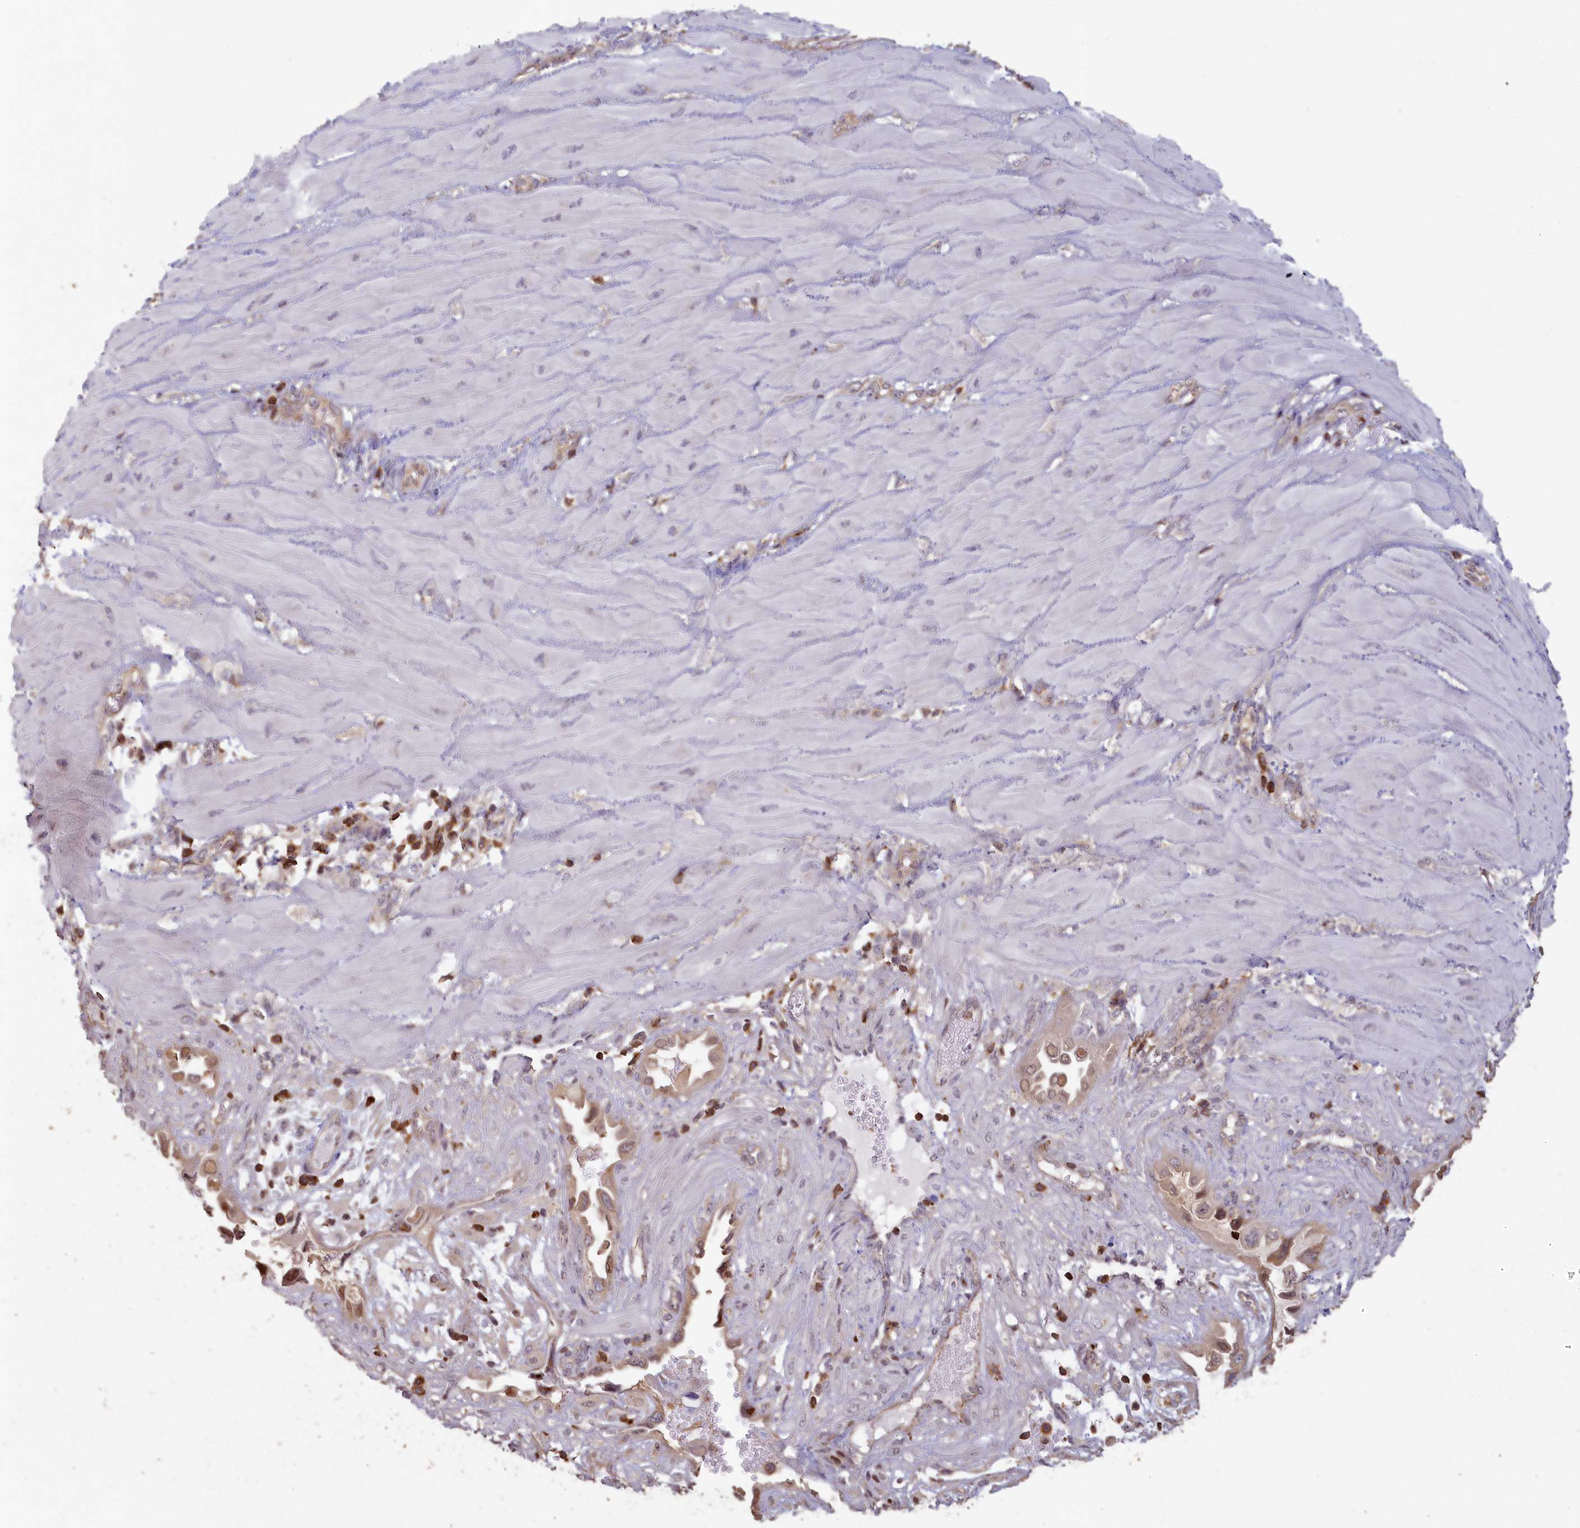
{"staining": {"intensity": "weak", "quantity": ">75%", "location": "cytoplasmic/membranous"}, "tissue": "cervical cancer", "cell_type": "Tumor cells", "image_type": "cancer", "snomed": [{"axis": "morphology", "description": "Squamous cell carcinoma, NOS"}, {"axis": "topography", "description": "Cervix"}], "caption": "Cervical cancer was stained to show a protein in brown. There is low levels of weak cytoplasmic/membranous staining in about >75% of tumor cells.", "gene": "MADD", "patient": {"sex": "female", "age": 36}}